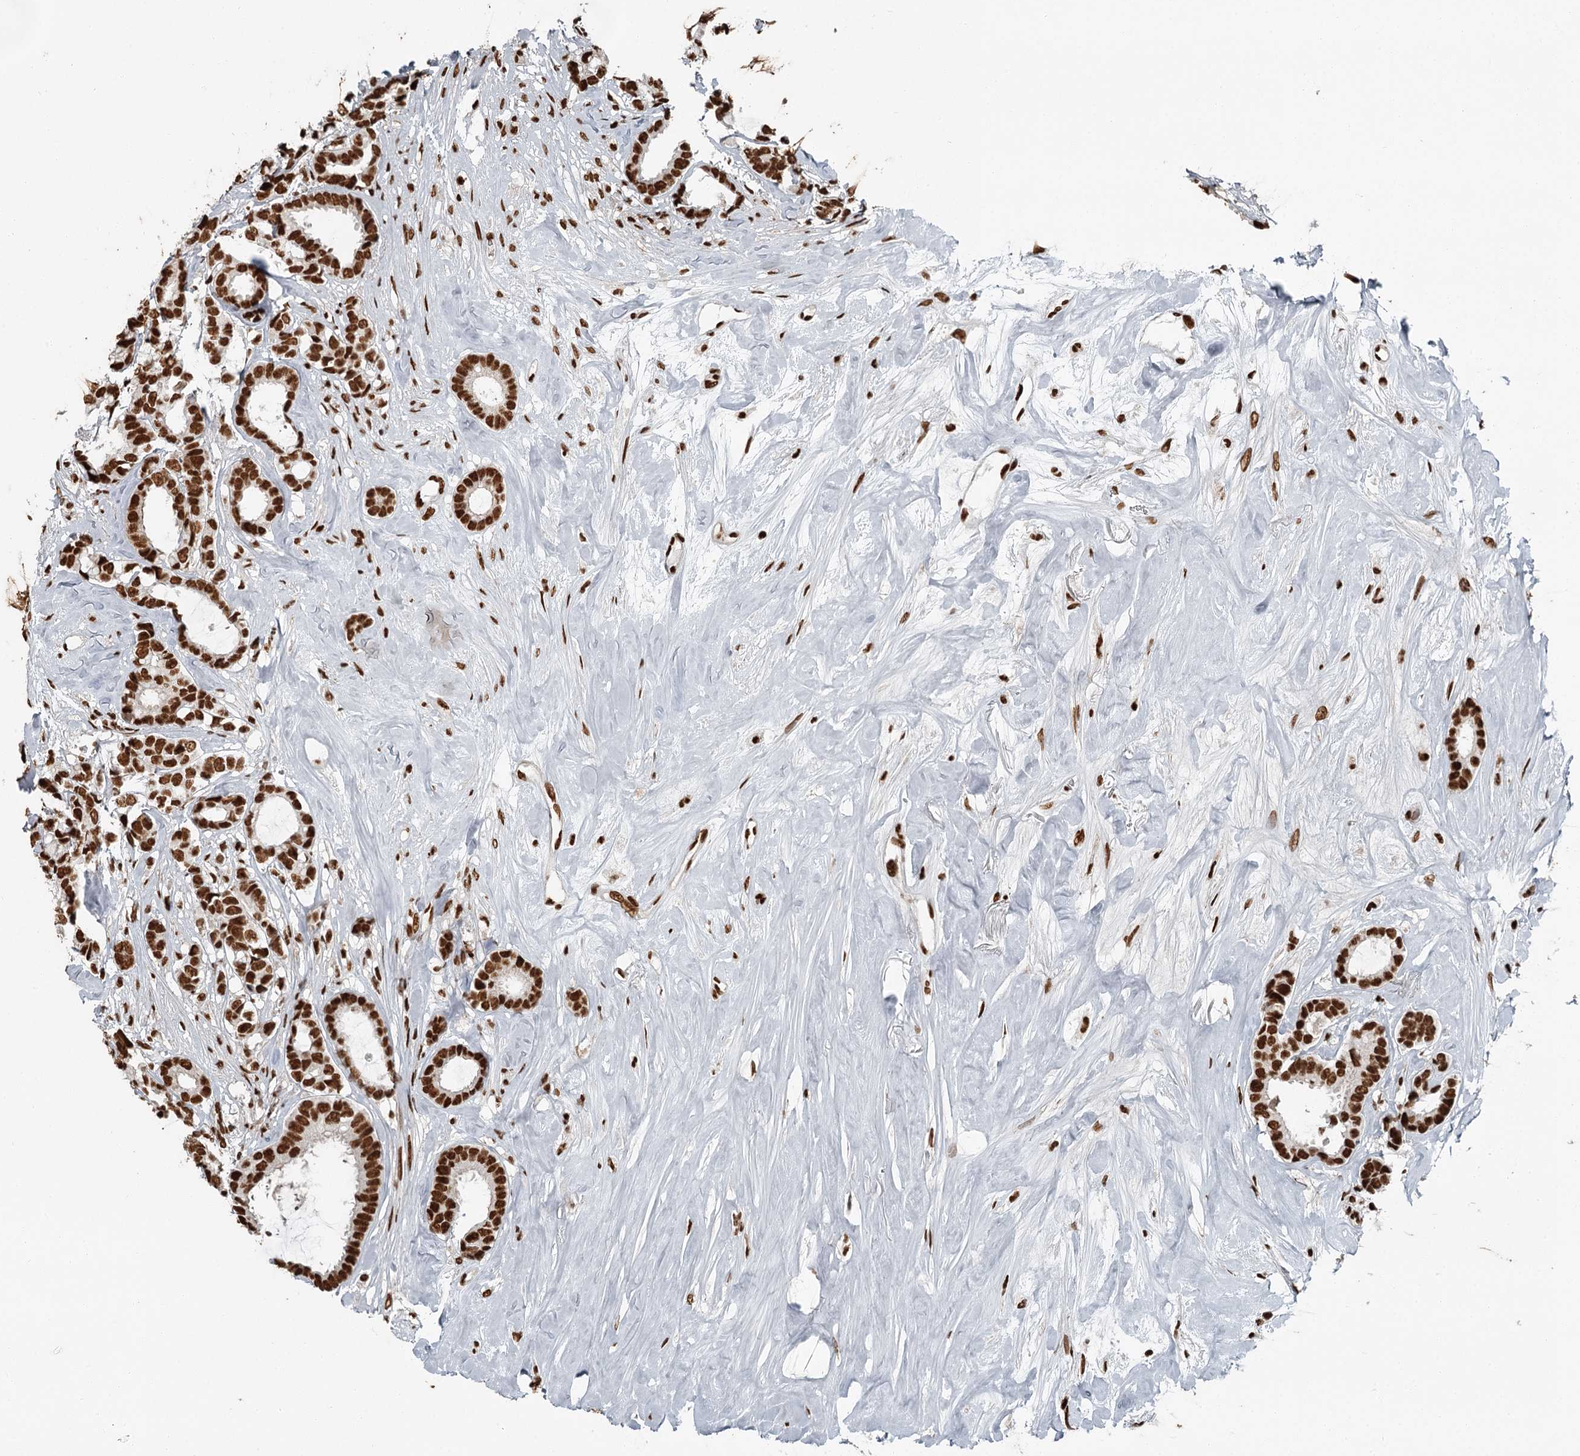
{"staining": {"intensity": "strong", "quantity": ">75%", "location": "nuclear"}, "tissue": "breast cancer", "cell_type": "Tumor cells", "image_type": "cancer", "snomed": [{"axis": "morphology", "description": "Duct carcinoma"}, {"axis": "topography", "description": "Breast"}], "caption": "Strong nuclear positivity is seen in approximately >75% of tumor cells in breast cancer (invasive ductal carcinoma). (IHC, brightfield microscopy, high magnification).", "gene": "RBBP7", "patient": {"sex": "female", "age": 87}}